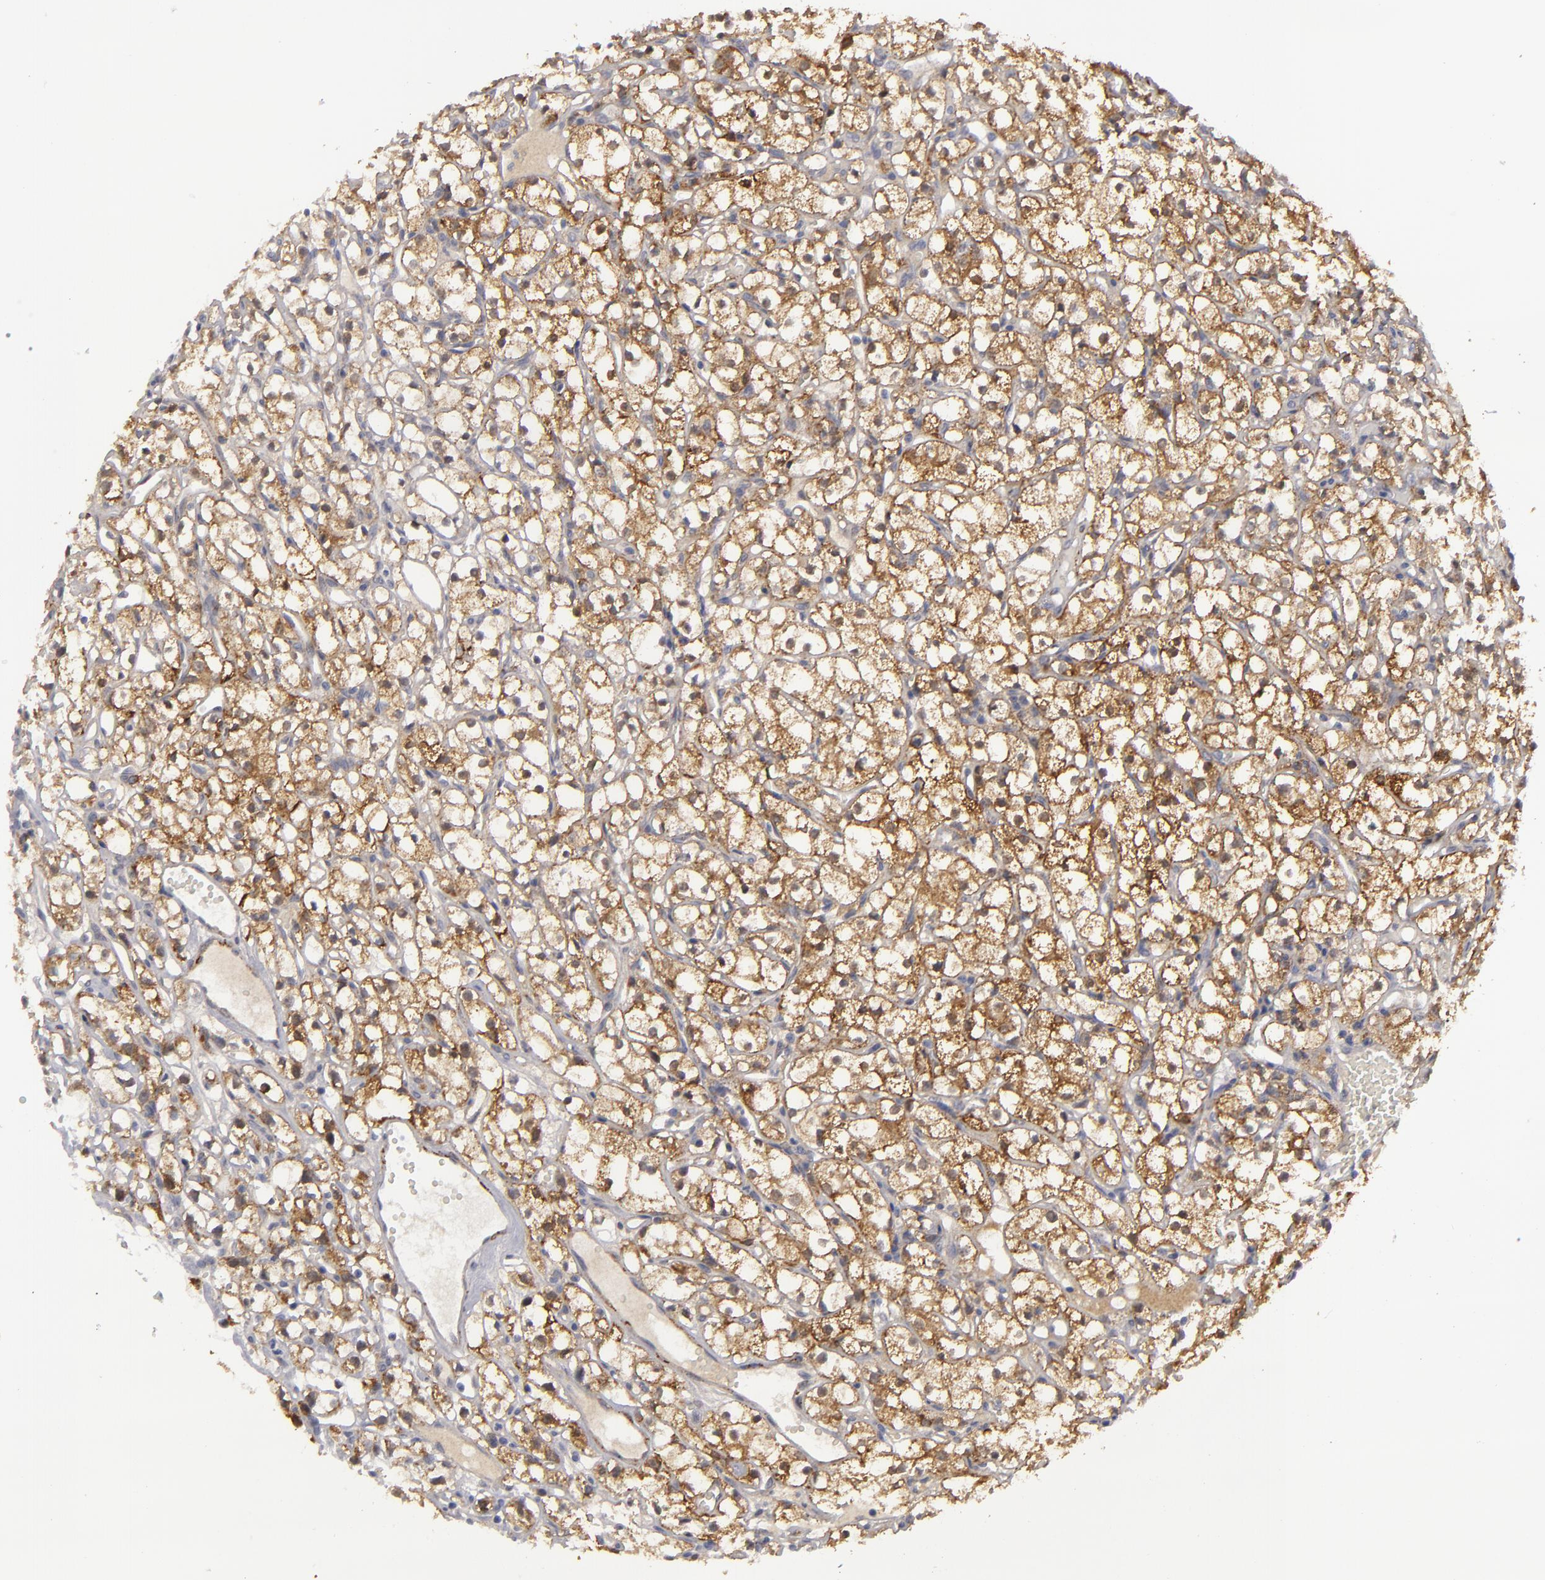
{"staining": {"intensity": "weak", "quantity": ">75%", "location": "cytoplasmic/membranous"}, "tissue": "renal cancer", "cell_type": "Tumor cells", "image_type": "cancer", "snomed": [{"axis": "morphology", "description": "Adenocarcinoma, NOS"}, {"axis": "topography", "description": "Kidney"}], "caption": "Adenocarcinoma (renal) was stained to show a protein in brown. There is low levels of weak cytoplasmic/membranous positivity in approximately >75% of tumor cells.", "gene": "ALCAM", "patient": {"sex": "male", "age": 61}}